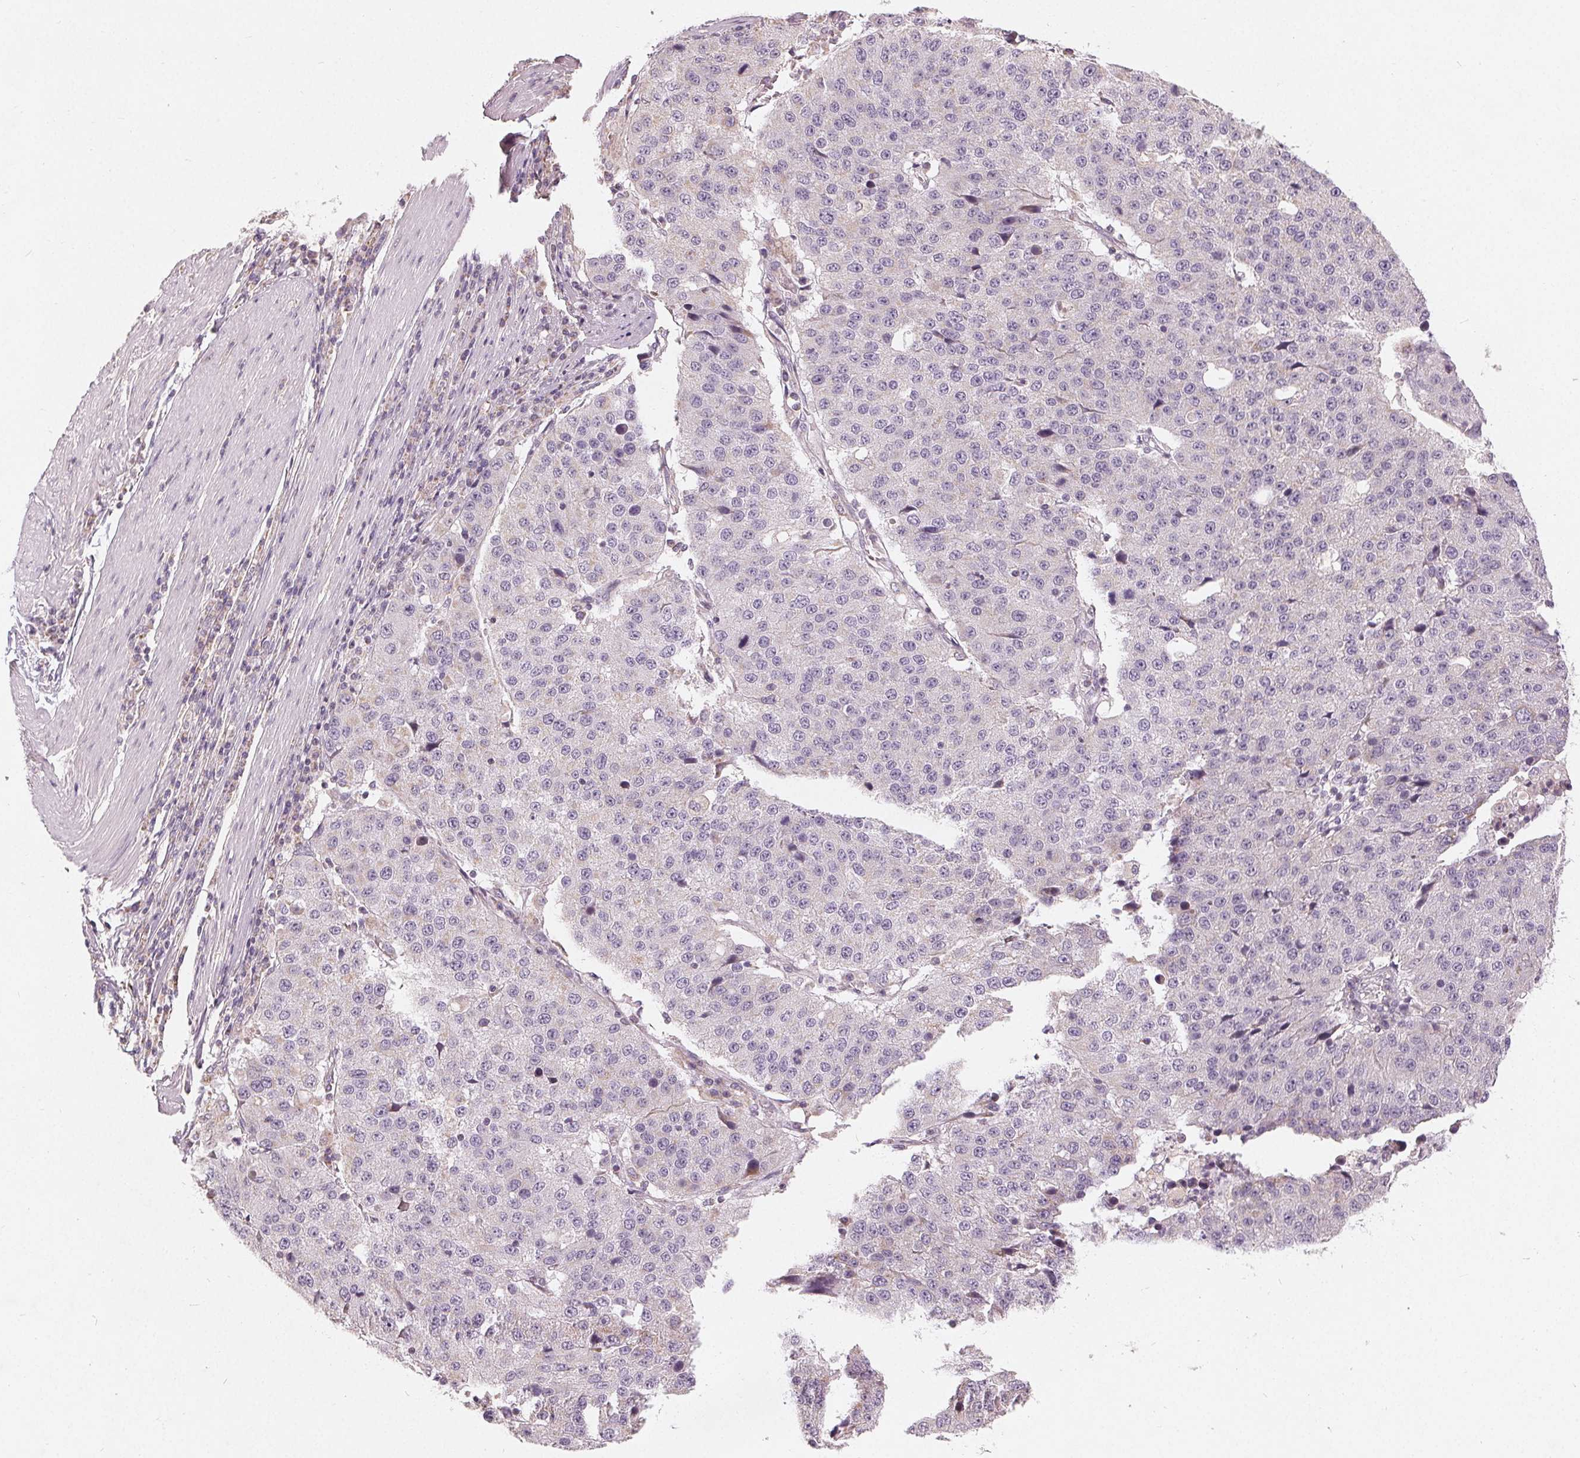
{"staining": {"intensity": "negative", "quantity": "none", "location": "none"}, "tissue": "stomach cancer", "cell_type": "Tumor cells", "image_type": "cancer", "snomed": [{"axis": "morphology", "description": "Adenocarcinoma, NOS"}, {"axis": "topography", "description": "Stomach"}], "caption": "Immunohistochemistry of adenocarcinoma (stomach) demonstrates no staining in tumor cells.", "gene": "TRIM60", "patient": {"sex": "male", "age": 71}}